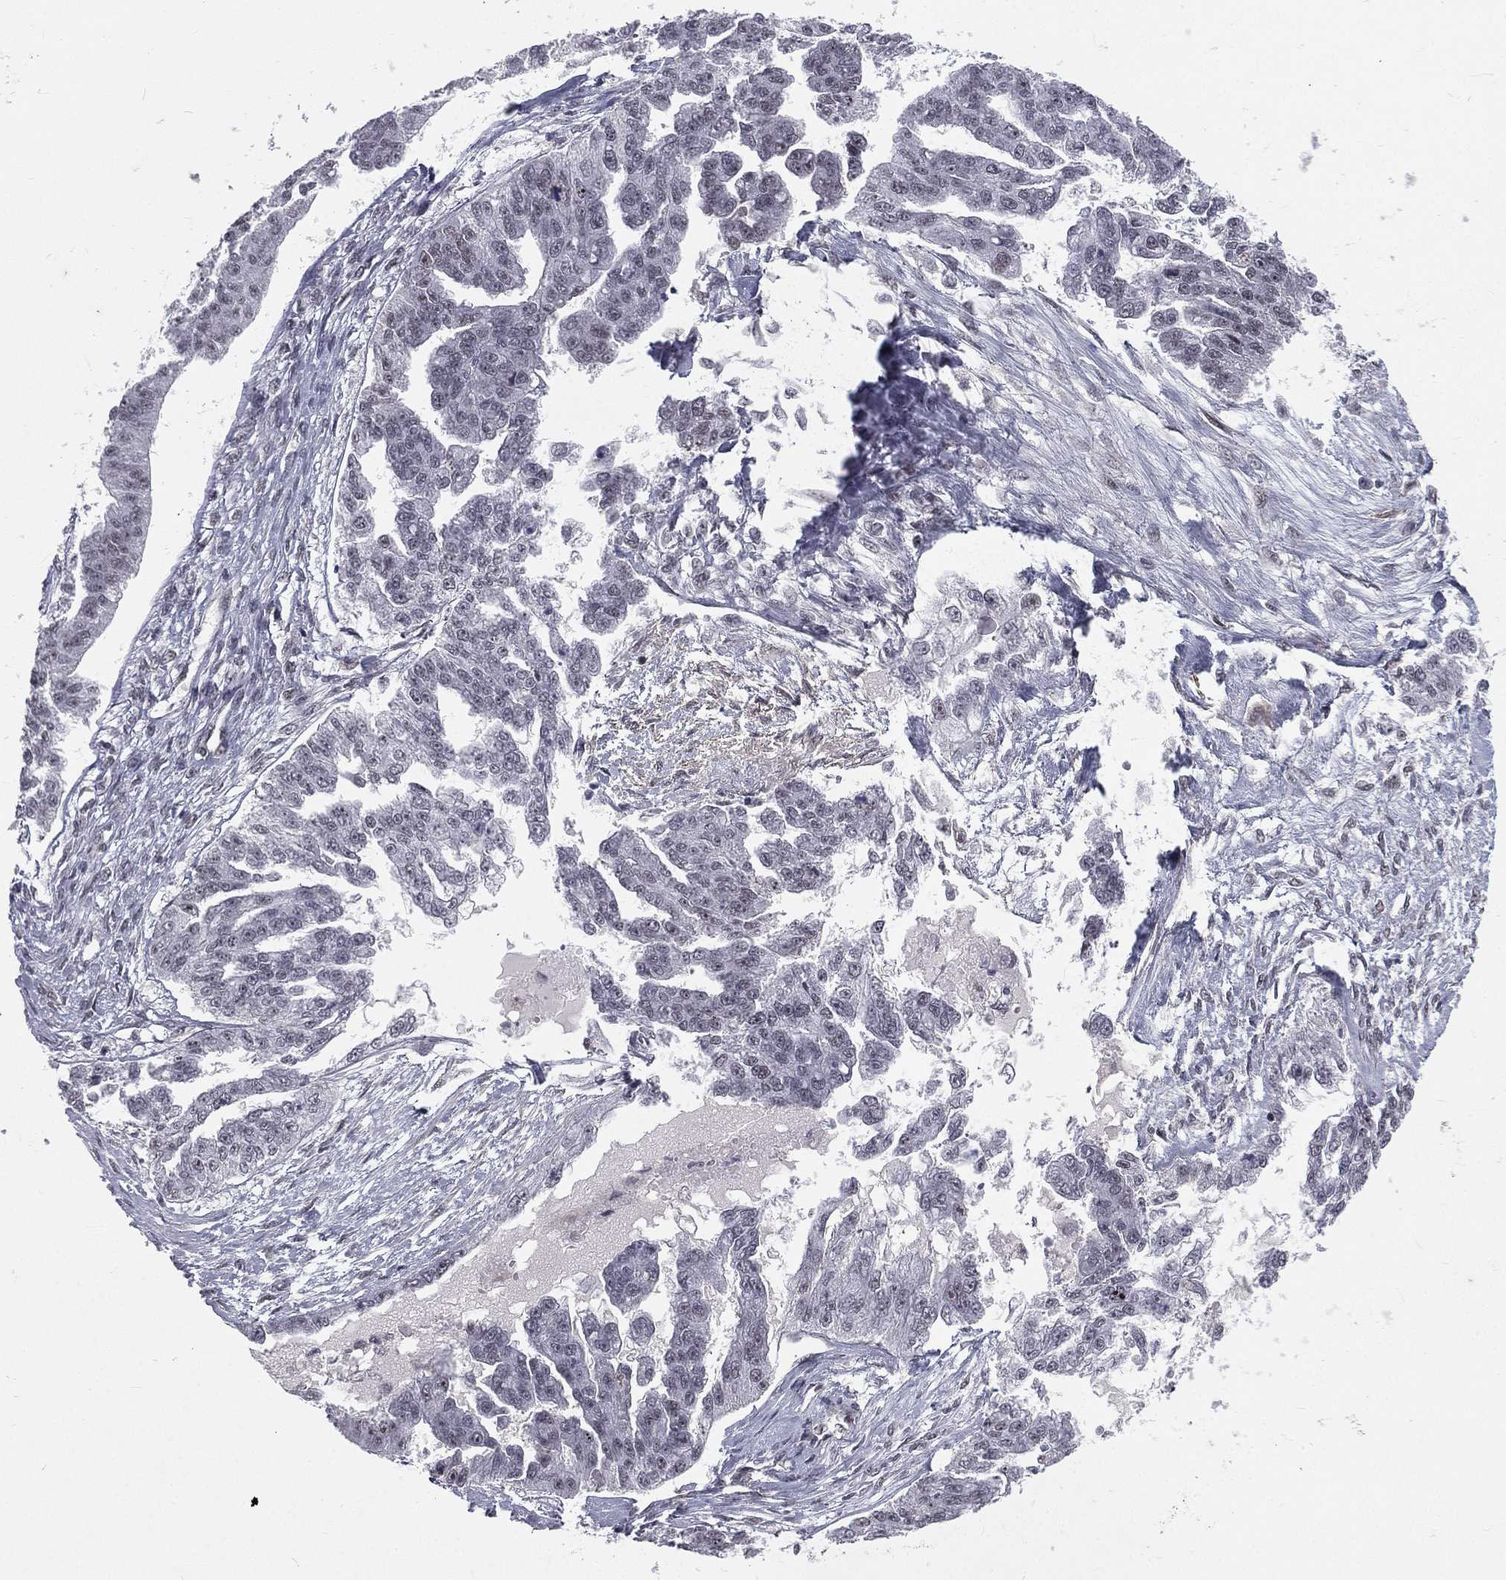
{"staining": {"intensity": "negative", "quantity": "none", "location": "none"}, "tissue": "ovarian cancer", "cell_type": "Tumor cells", "image_type": "cancer", "snomed": [{"axis": "morphology", "description": "Cystadenocarcinoma, serous, NOS"}, {"axis": "topography", "description": "Ovary"}], "caption": "Serous cystadenocarcinoma (ovarian) stained for a protein using IHC shows no staining tumor cells.", "gene": "MORC2", "patient": {"sex": "female", "age": 58}}